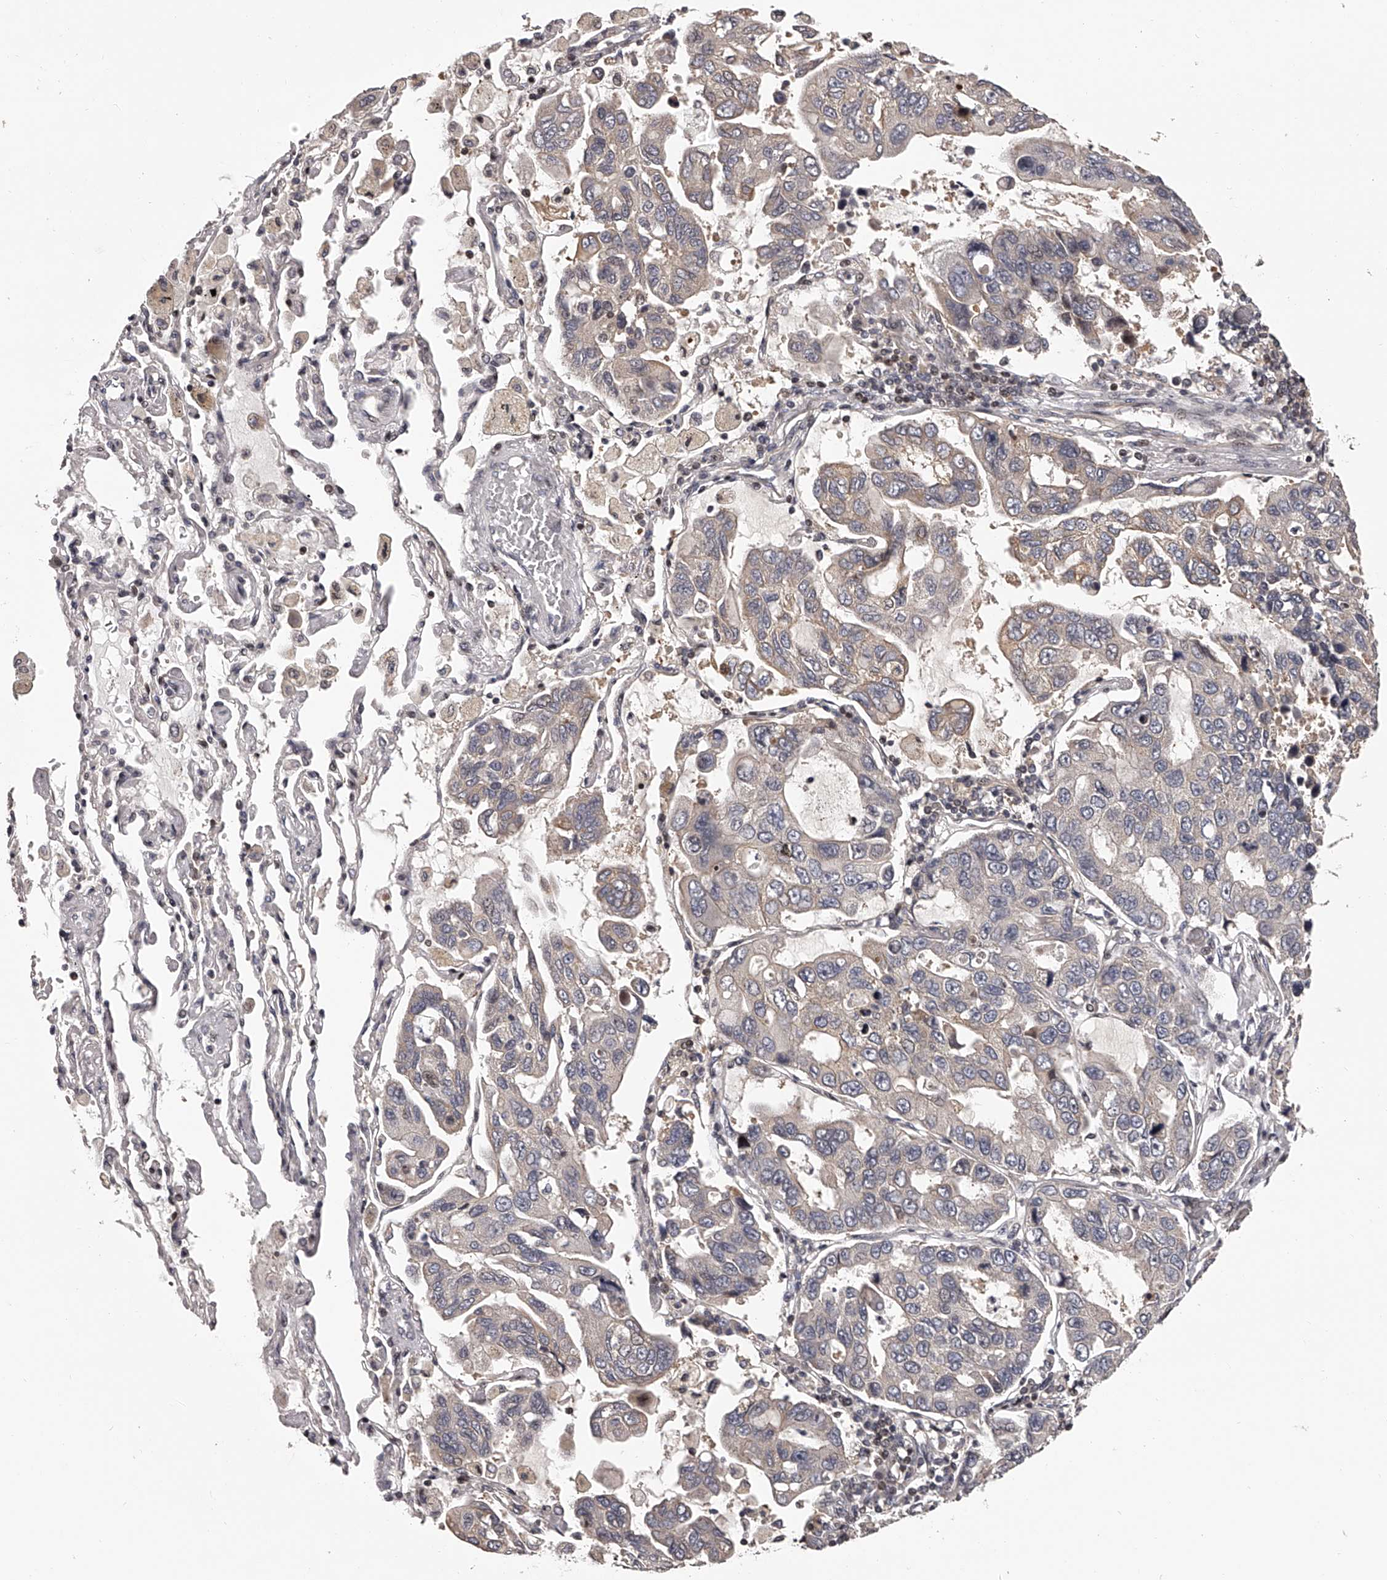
{"staining": {"intensity": "negative", "quantity": "none", "location": "none"}, "tissue": "lung cancer", "cell_type": "Tumor cells", "image_type": "cancer", "snomed": [{"axis": "morphology", "description": "Adenocarcinoma, NOS"}, {"axis": "topography", "description": "Lung"}], "caption": "A photomicrograph of human lung adenocarcinoma is negative for staining in tumor cells.", "gene": "PFDN2", "patient": {"sex": "male", "age": 64}}